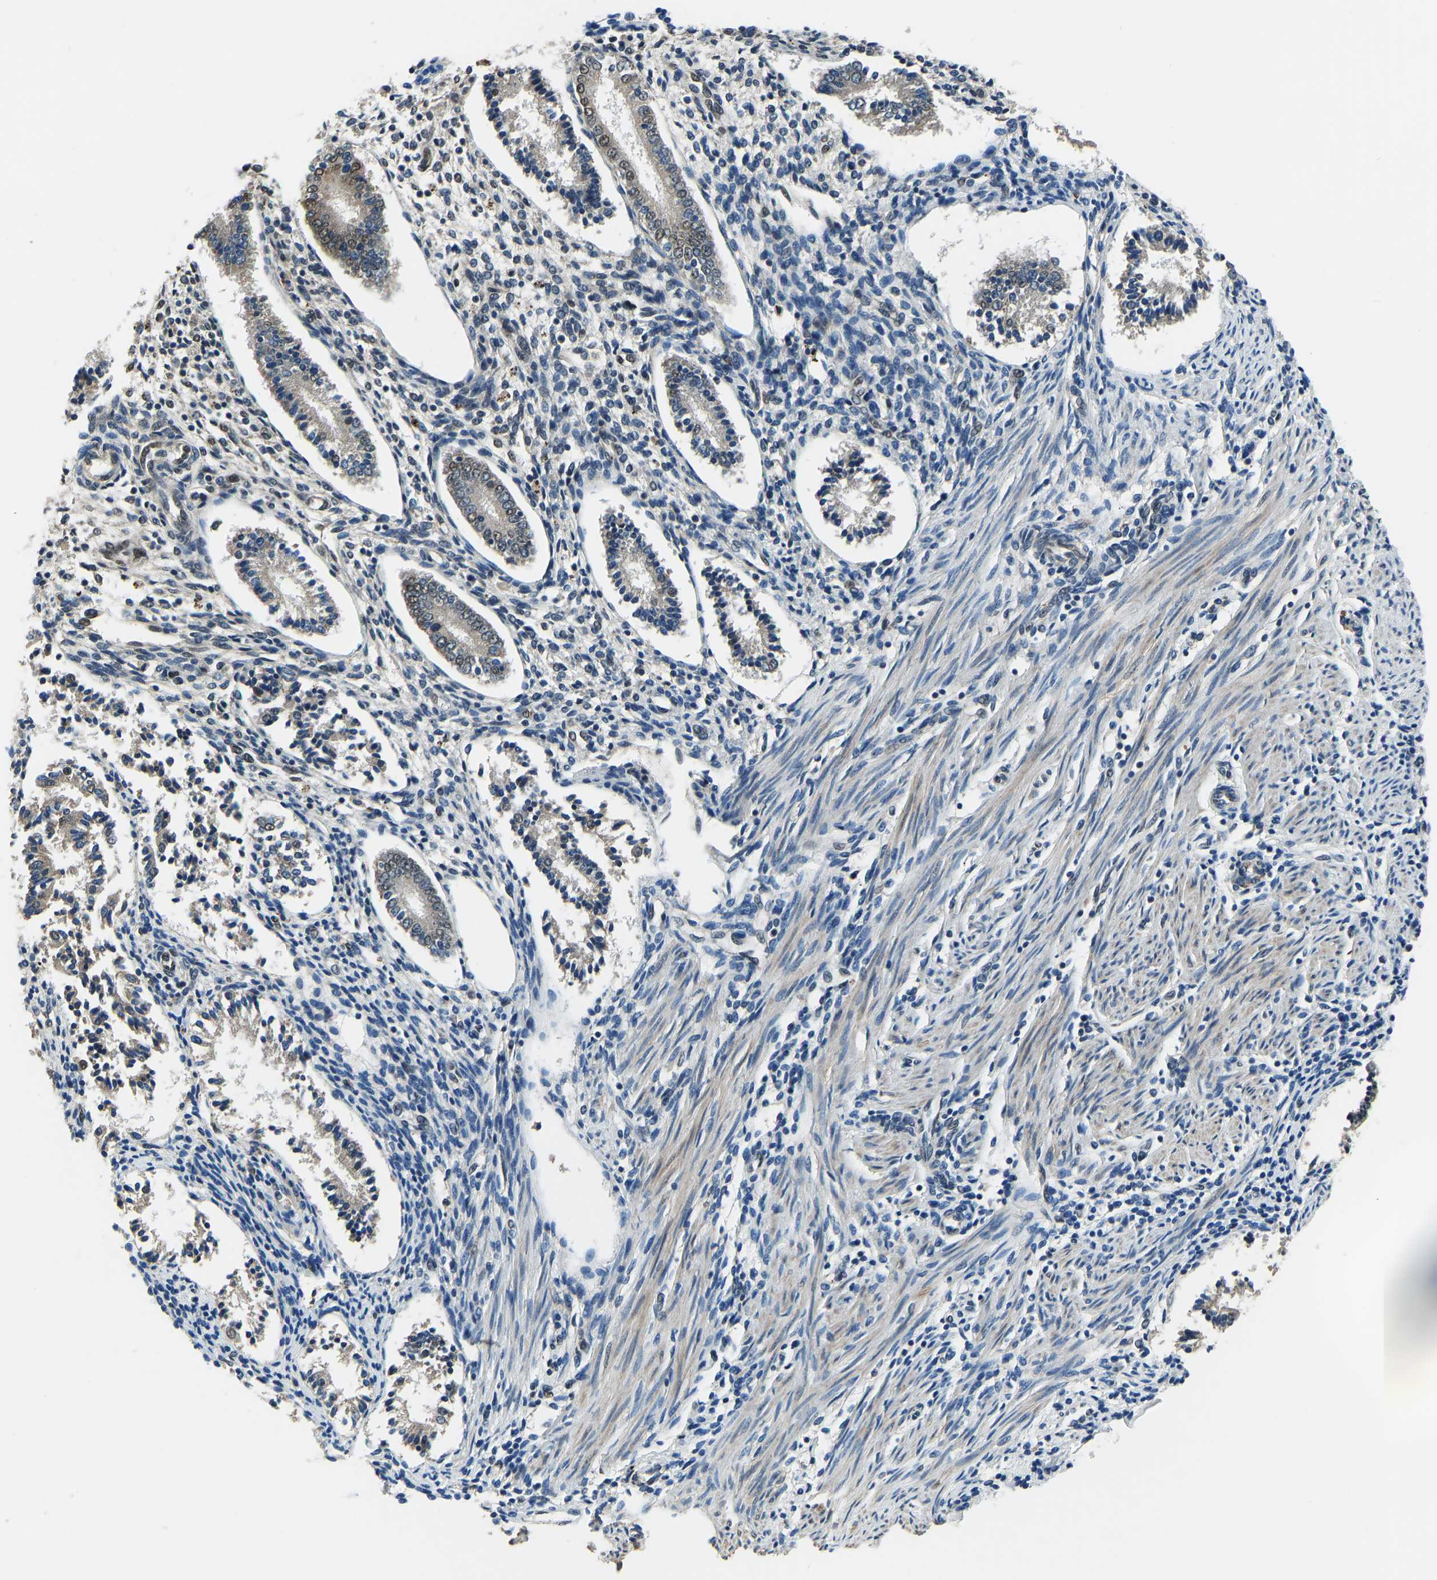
{"staining": {"intensity": "weak", "quantity": "<25%", "location": "nuclear"}, "tissue": "endometrium", "cell_type": "Cells in endometrial stroma", "image_type": "normal", "snomed": [{"axis": "morphology", "description": "Normal tissue, NOS"}, {"axis": "topography", "description": "Endometrium"}], "caption": "A histopathology image of endometrium stained for a protein exhibits no brown staining in cells in endometrial stroma.", "gene": "FOS", "patient": {"sex": "female", "age": 42}}